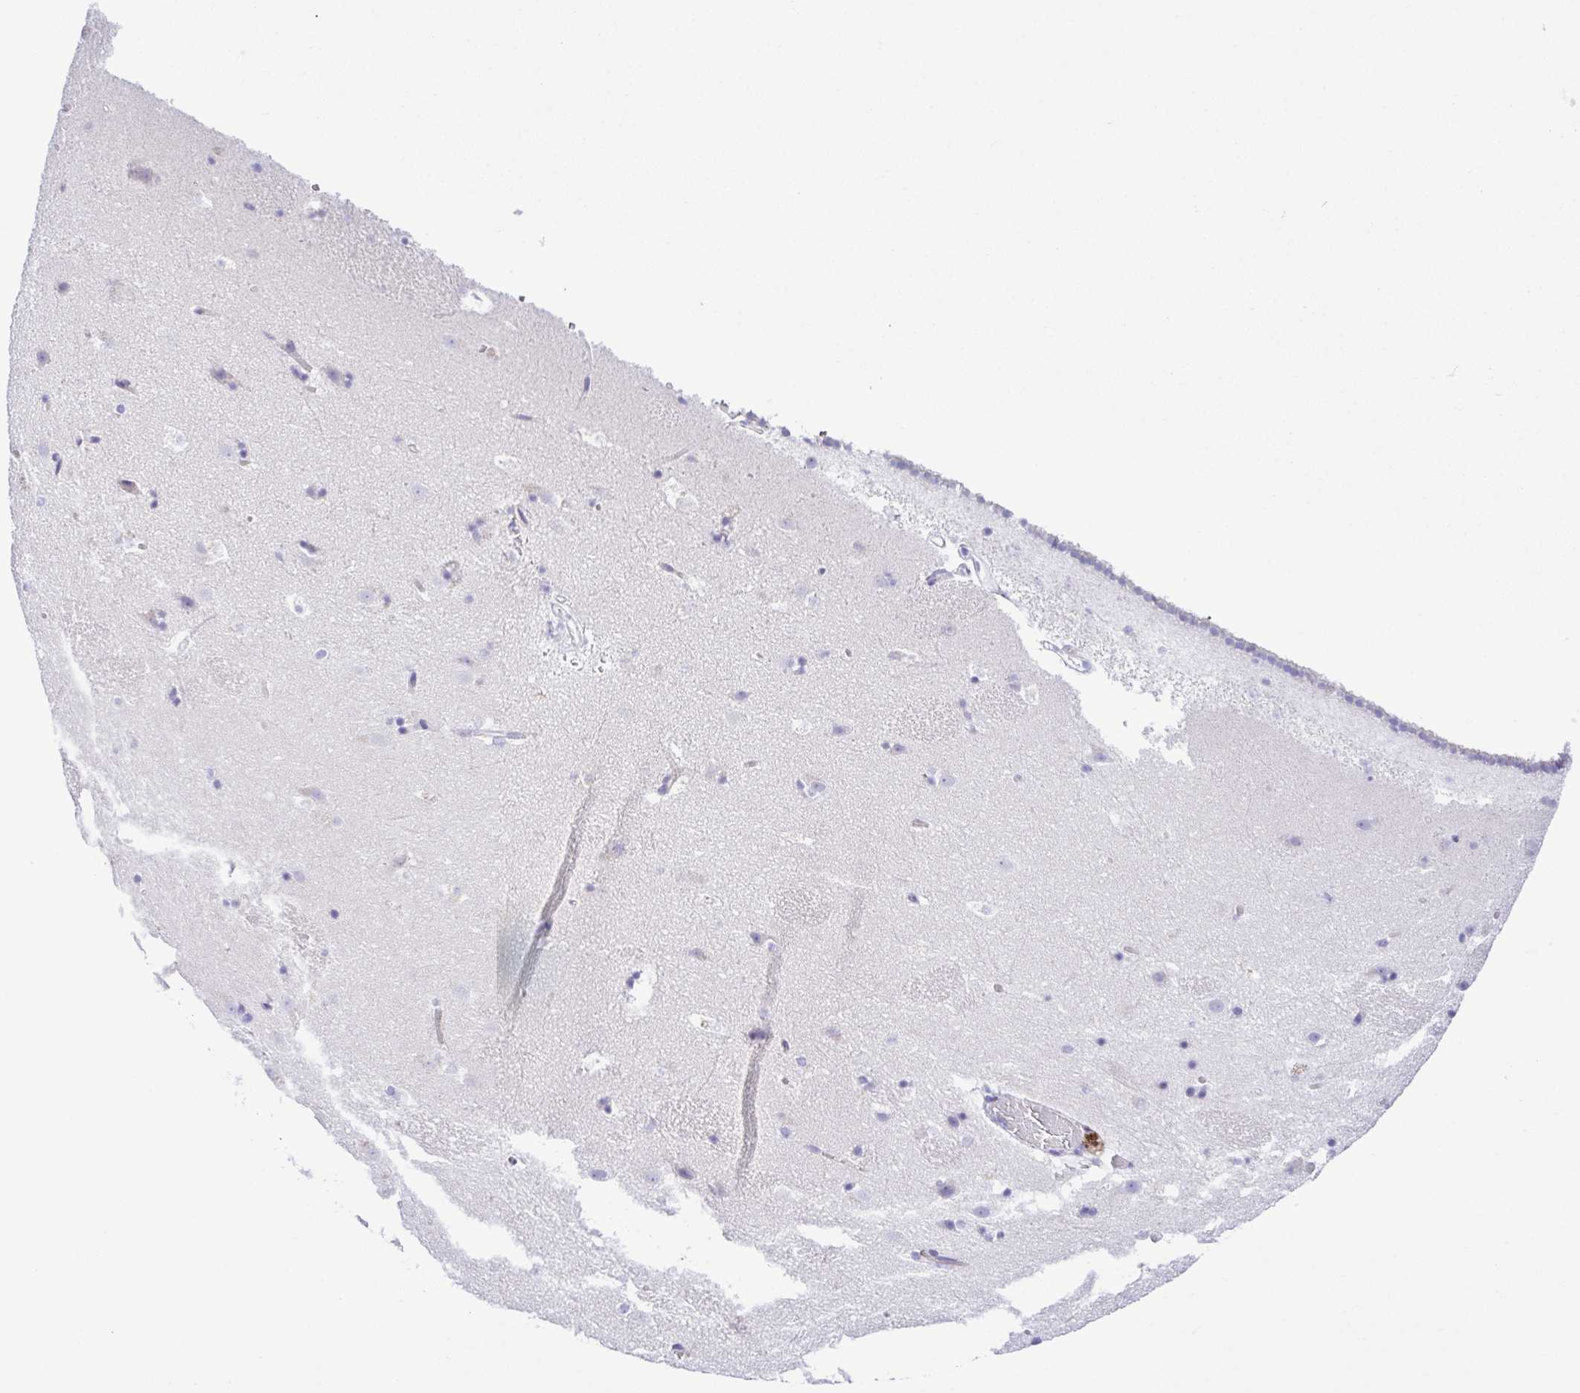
{"staining": {"intensity": "negative", "quantity": "none", "location": "none"}, "tissue": "caudate", "cell_type": "Glial cells", "image_type": "normal", "snomed": [{"axis": "morphology", "description": "Normal tissue, NOS"}, {"axis": "topography", "description": "Lateral ventricle wall"}], "caption": "High power microscopy image of an immunohistochemistry (IHC) image of benign caudate, revealing no significant expression in glial cells. (Brightfield microscopy of DAB (3,3'-diaminobenzidine) immunohistochemistry (IHC) at high magnification).", "gene": "CYP11A1", "patient": {"sex": "male", "age": 37}}